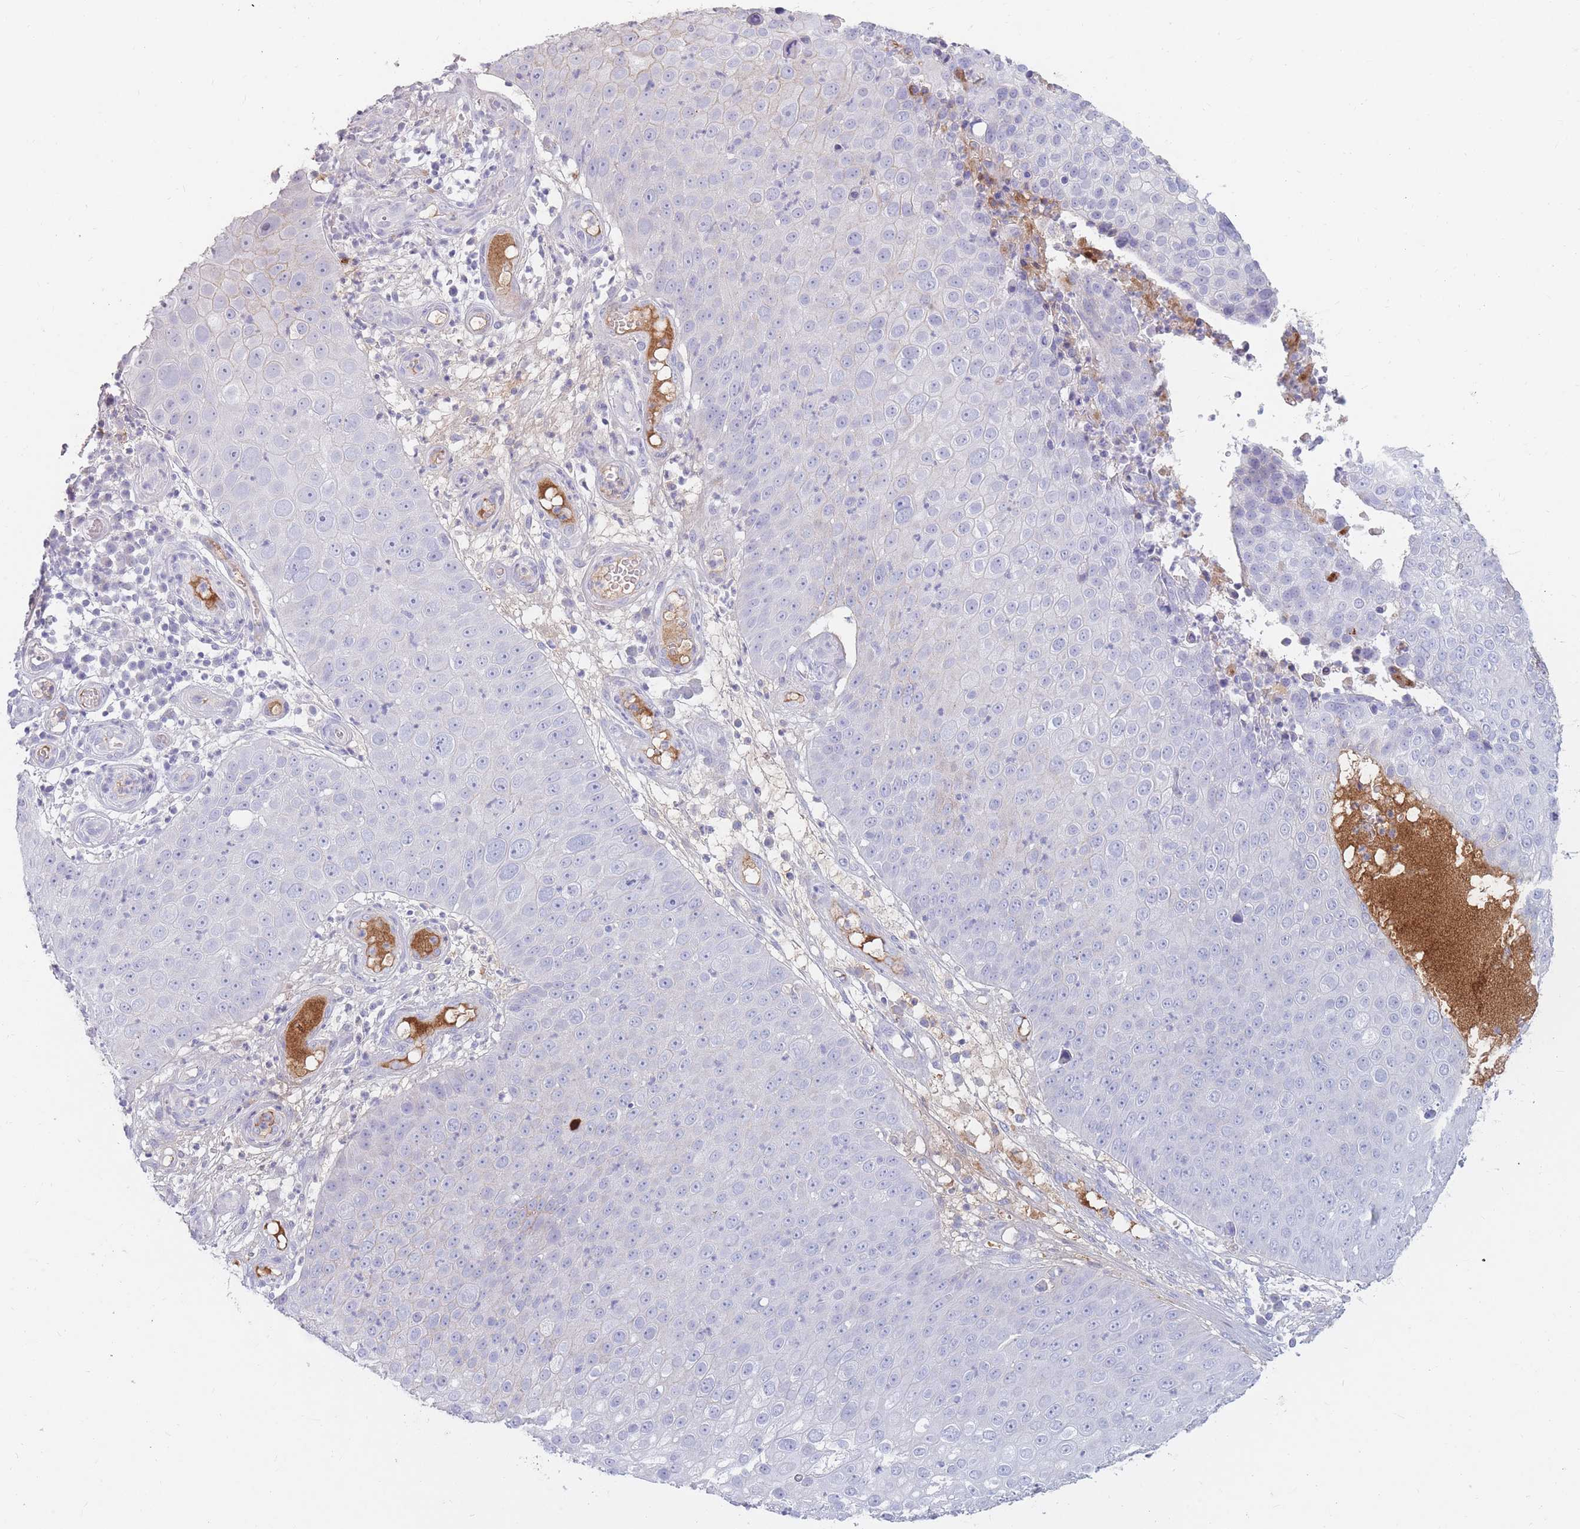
{"staining": {"intensity": "negative", "quantity": "none", "location": "none"}, "tissue": "skin cancer", "cell_type": "Tumor cells", "image_type": "cancer", "snomed": [{"axis": "morphology", "description": "Squamous cell carcinoma, NOS"}, {"axis": "topography", "description": "Skin"}], "caption": "Immunohistochemistry (IHC) of skin cancer shows no expression in tumor cells.", "gene": "PRG4", "patient": {"sex": "male", "age": 71}}